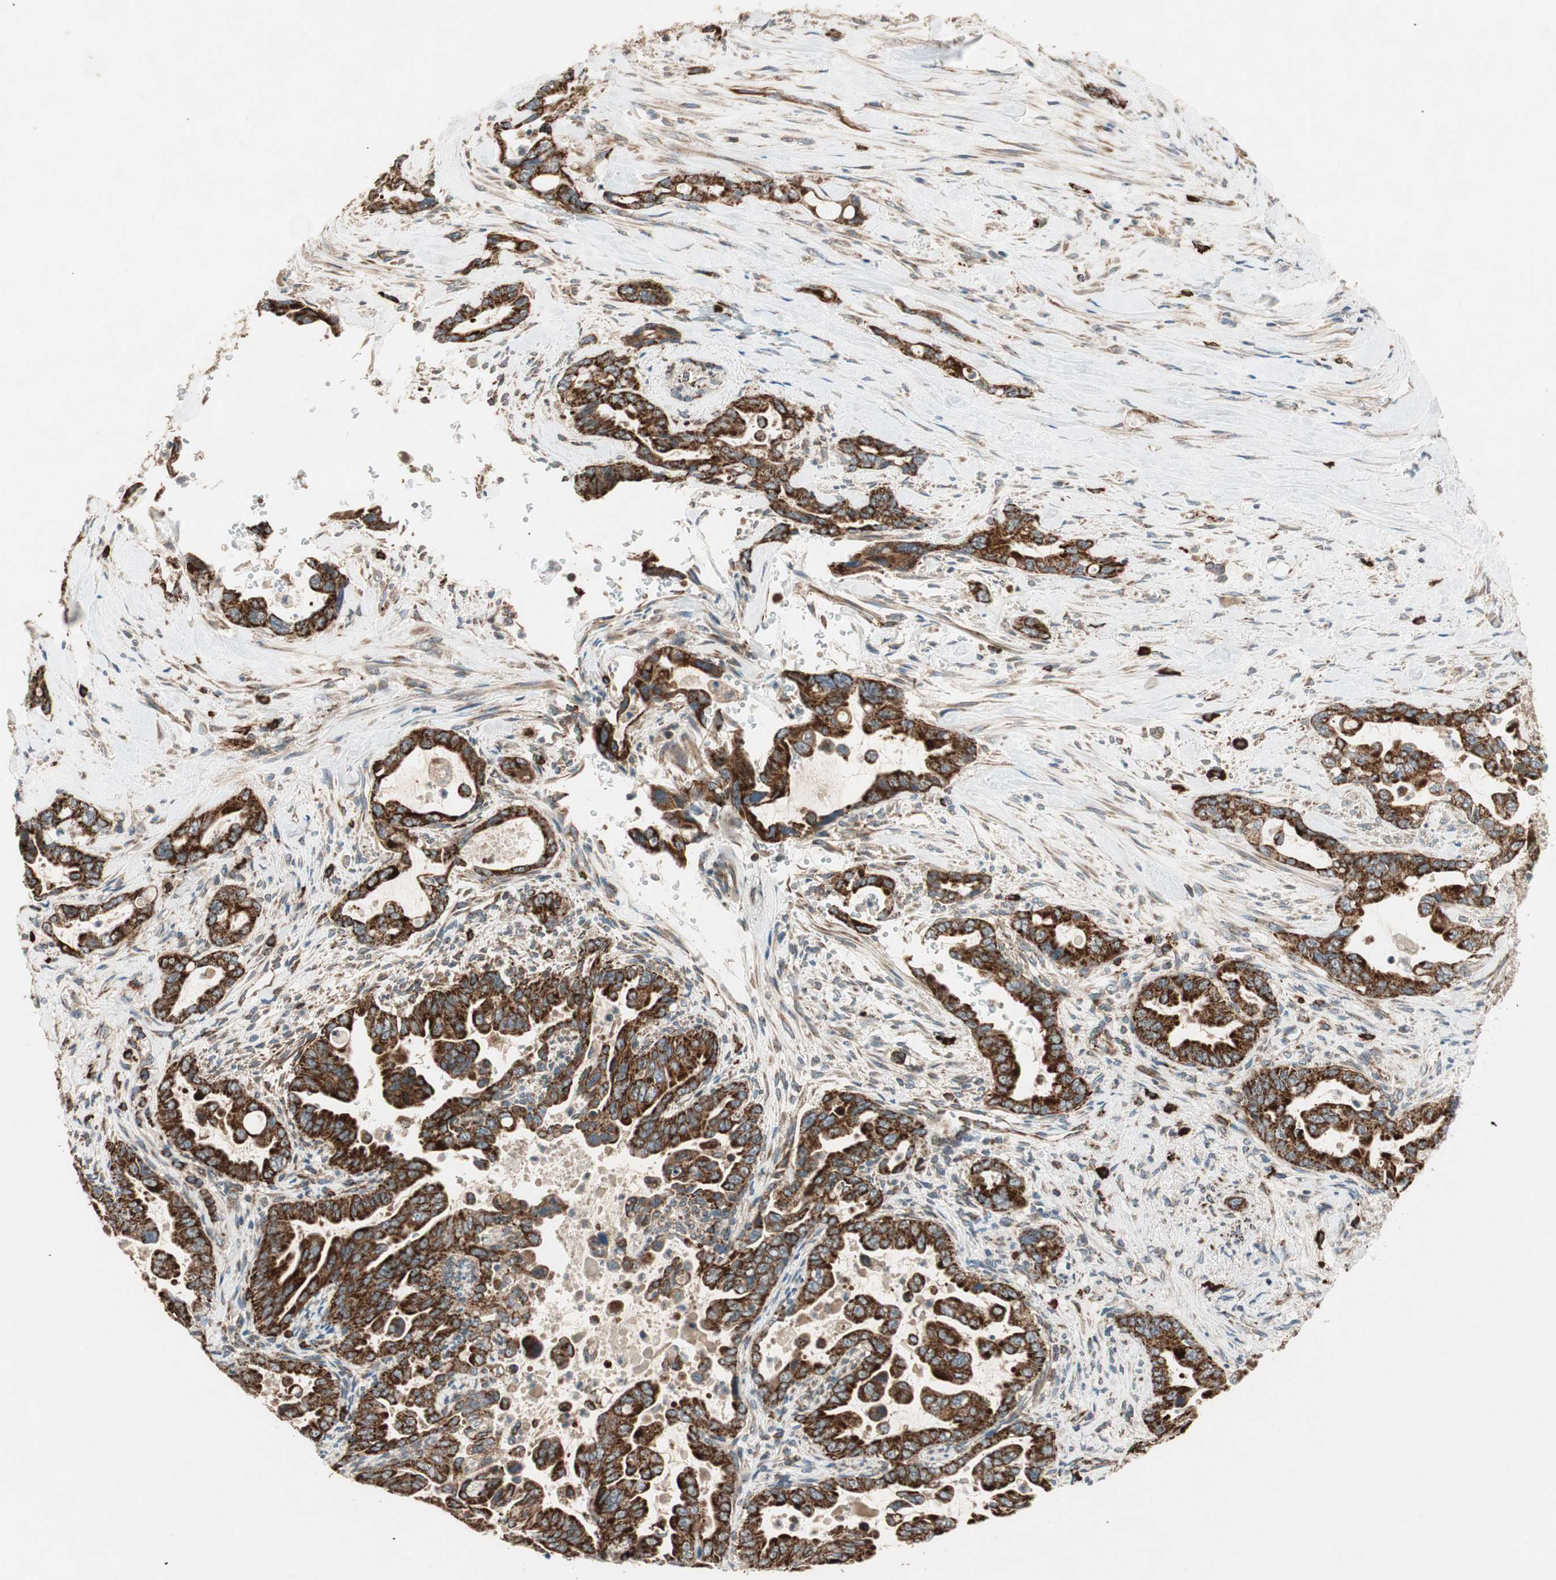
{"staining": {"intensity": "strong", "quantity": ">75%", "location": "cytoplasmic/membranous"}, "tissue": "pancreatic cancer", "cell_type": "Tumor cells", "image_type": "cancer", "snomed": [{"axis": "morphology", "description": "Adenocarcinoma, NOS"}, {"axis": "topography", "description": "Pancreas"}], "caption": "High-power microscopy captured an immunohistochemistry (IHC) image of pancreatic cancer, revealing strong cytoplasmic/membranous positivity in approximately >75% of tumor cells.", "gene": "AKAP1", "patient": {"sex": "male", "age": 70}}